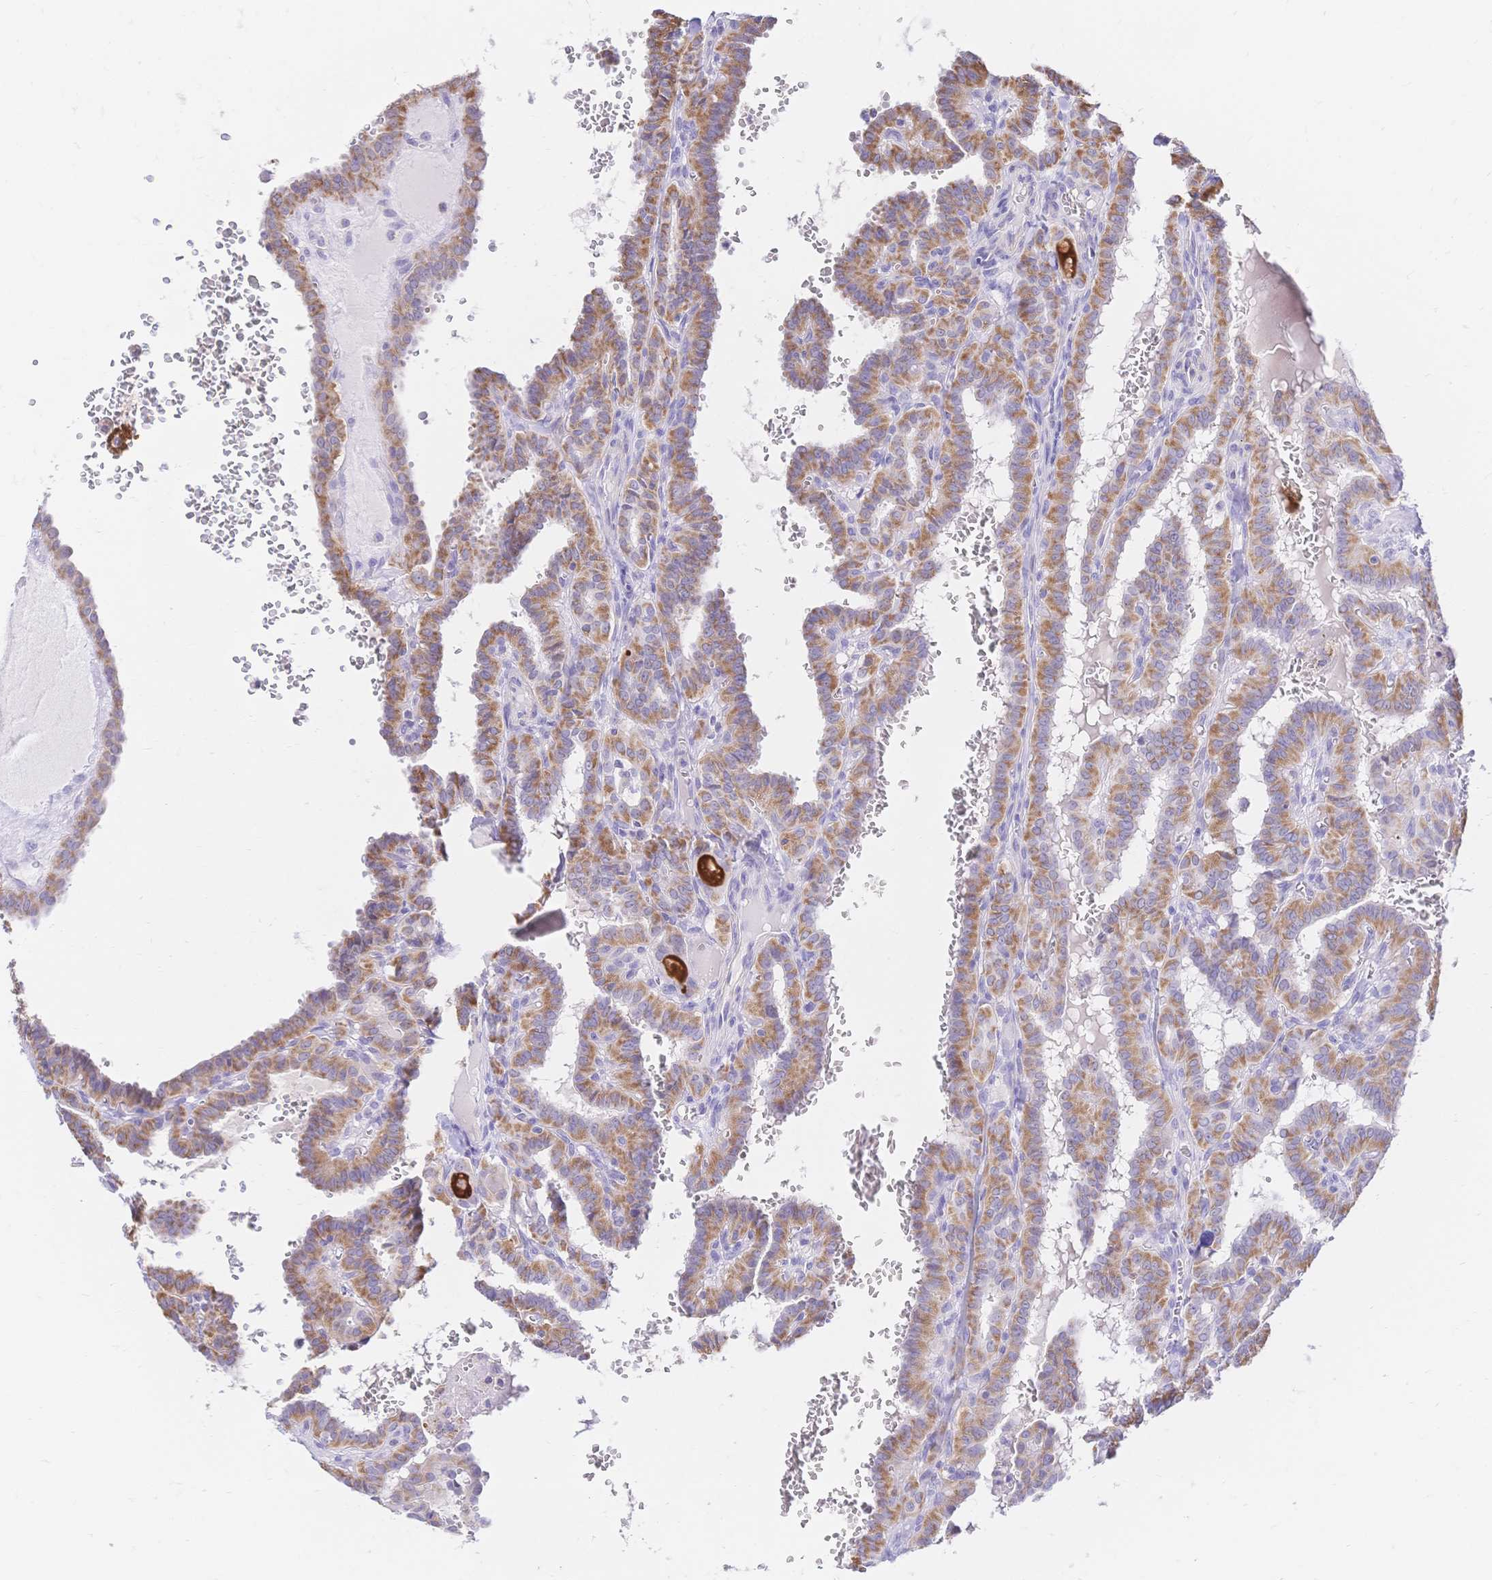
{"staining": {"intensity": "moderate", "quantity": ">75%", "location": "cytoplasmic/membranous"}, "tissue": "thyroid cancer", "cell_type": "Tumor cells", "image_type": "cancer", "snomed": [{"axis": "morphology", "description": "Papillary adenocarcinoma, NOS"}, {"axis": "topography", "description": "Thyroid gland"}], "caption": "Human thyroid cancer (papillary adenocarcinoma) stained with a protein marker shows moderate staining in tumor cells.", "gene": "CLEC18B", "patient": {"sex": "female", "age": 21}}